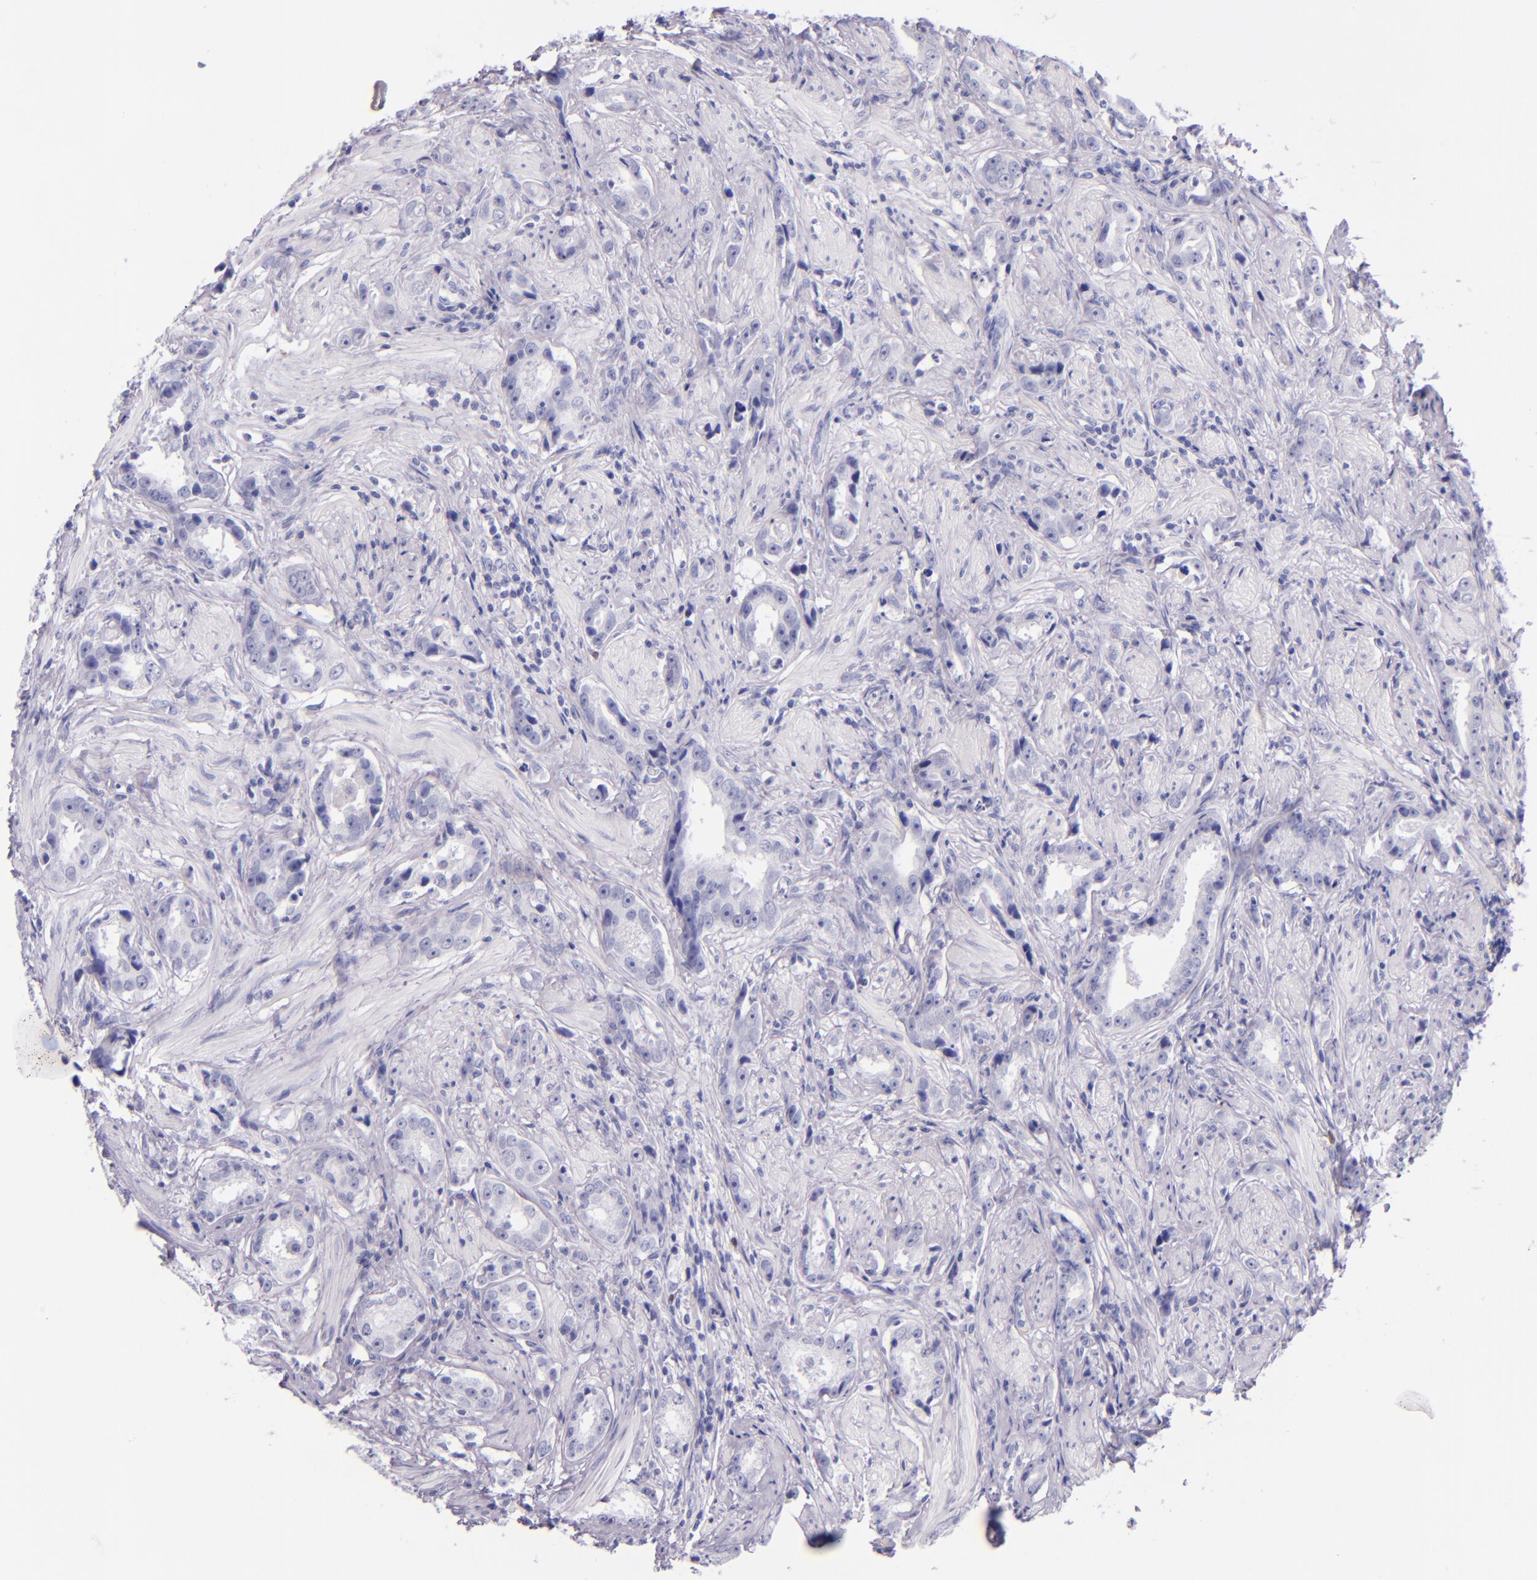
{"staining": {"intensity": "negative", "quantity": "none", "location": "none"}, "tissue": "prostate cancer", "cell_type": "Tumor cells", "image_type": "cancer", "snomed": [{"axis": "morphology", "description": "Adenocarcinoma, Medium grade"}, {"axis": "topography", "description": "Prostate"}], "caption": "Human prostate cancer (adenocarcinoma (medium-grade)) stained for a protein using immunohistochemistry displays no positivity in tumor cells.", "gene": "IRF4", "patient": {"sex": "male", "age": 53}}